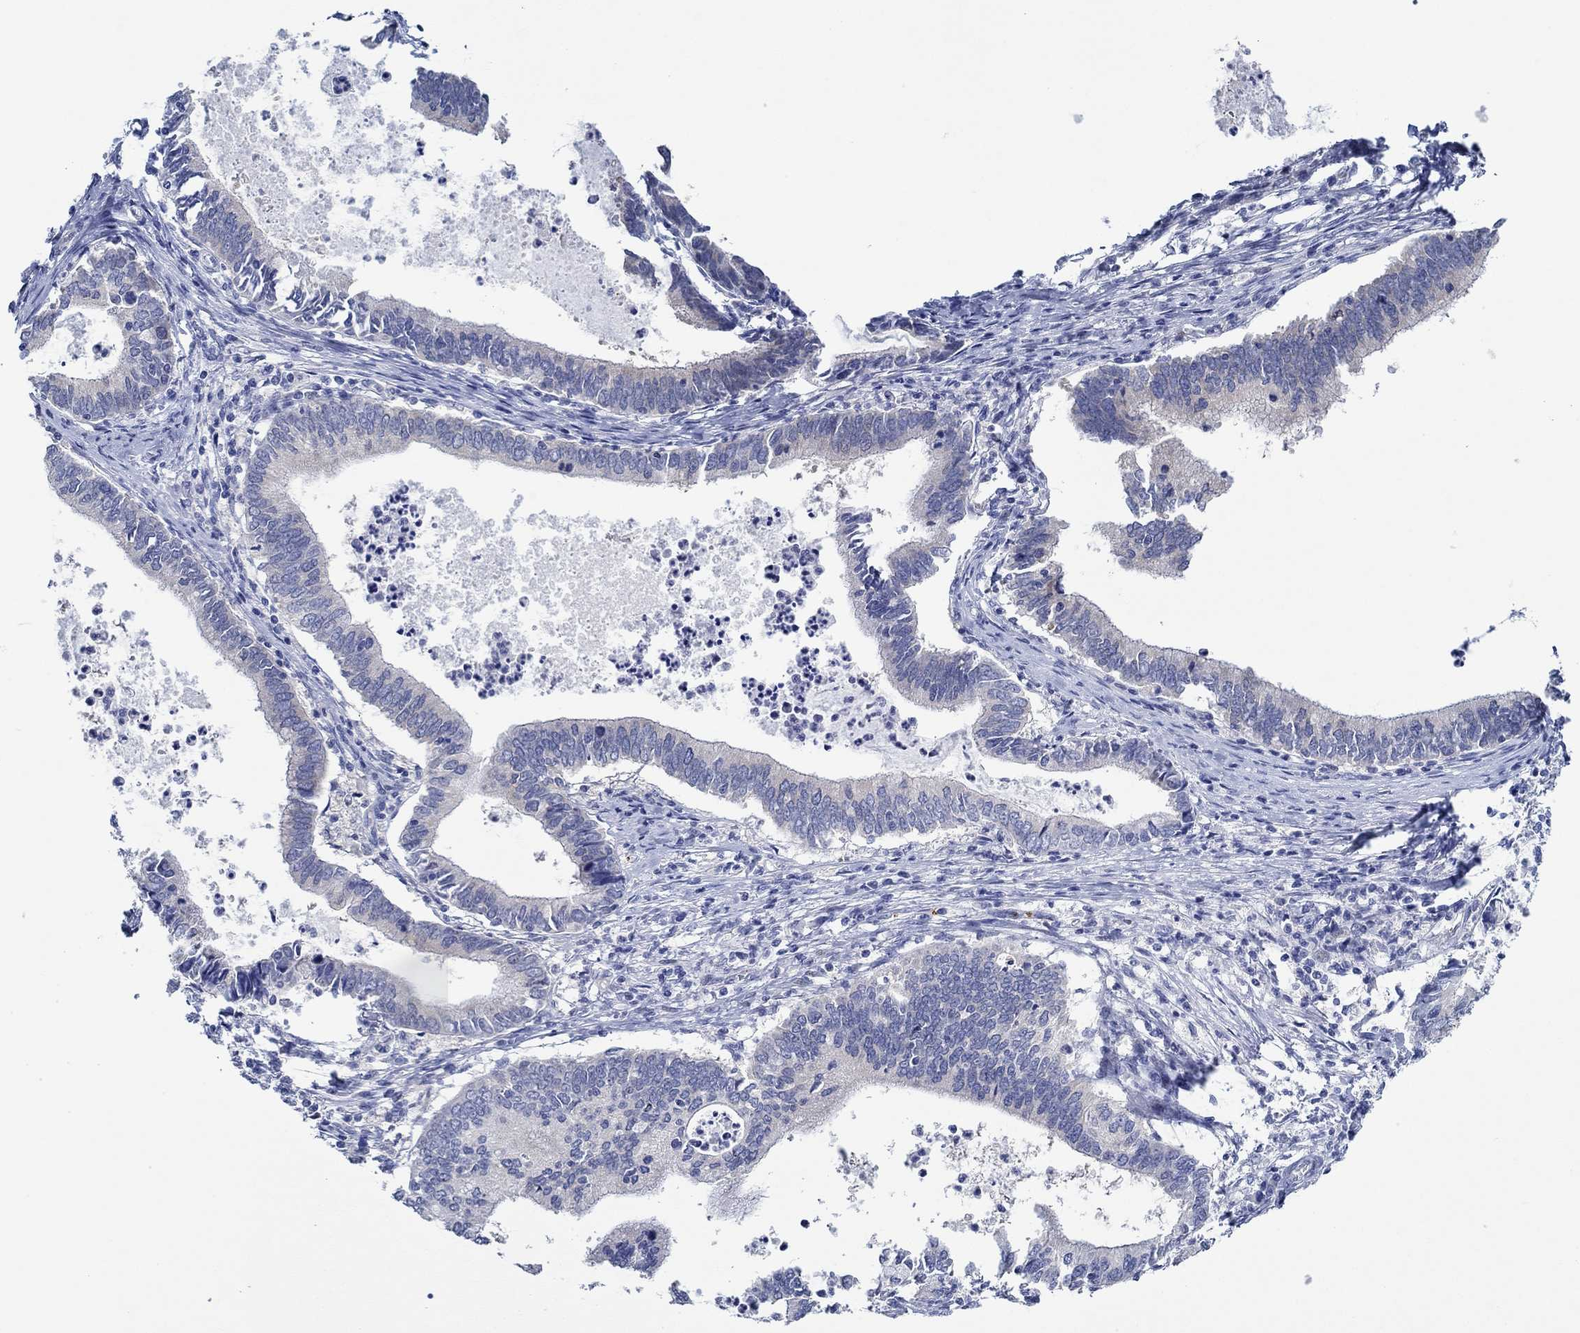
{"staining": {"intensity": "weak", "quantity": "<25%", "location": "cytoplasmic/membranous"}, "tissue": "cervical cancer", "cell_type": "Tumor cells", "image_type": "cancer", "snomed": [{"axis": "morphology", "description": "Adenocarcinoma, NOS"}, {"axis": "topography", "description": "Cervix"}], "caption": "This is a photomicrograph of immunohistochemistry (IHC) staining of cervical adenocarcinoma, which shows no expression in tumor cells.", "gene": "SLC27A3", "patient": {"sex": "female", "age": 42}}